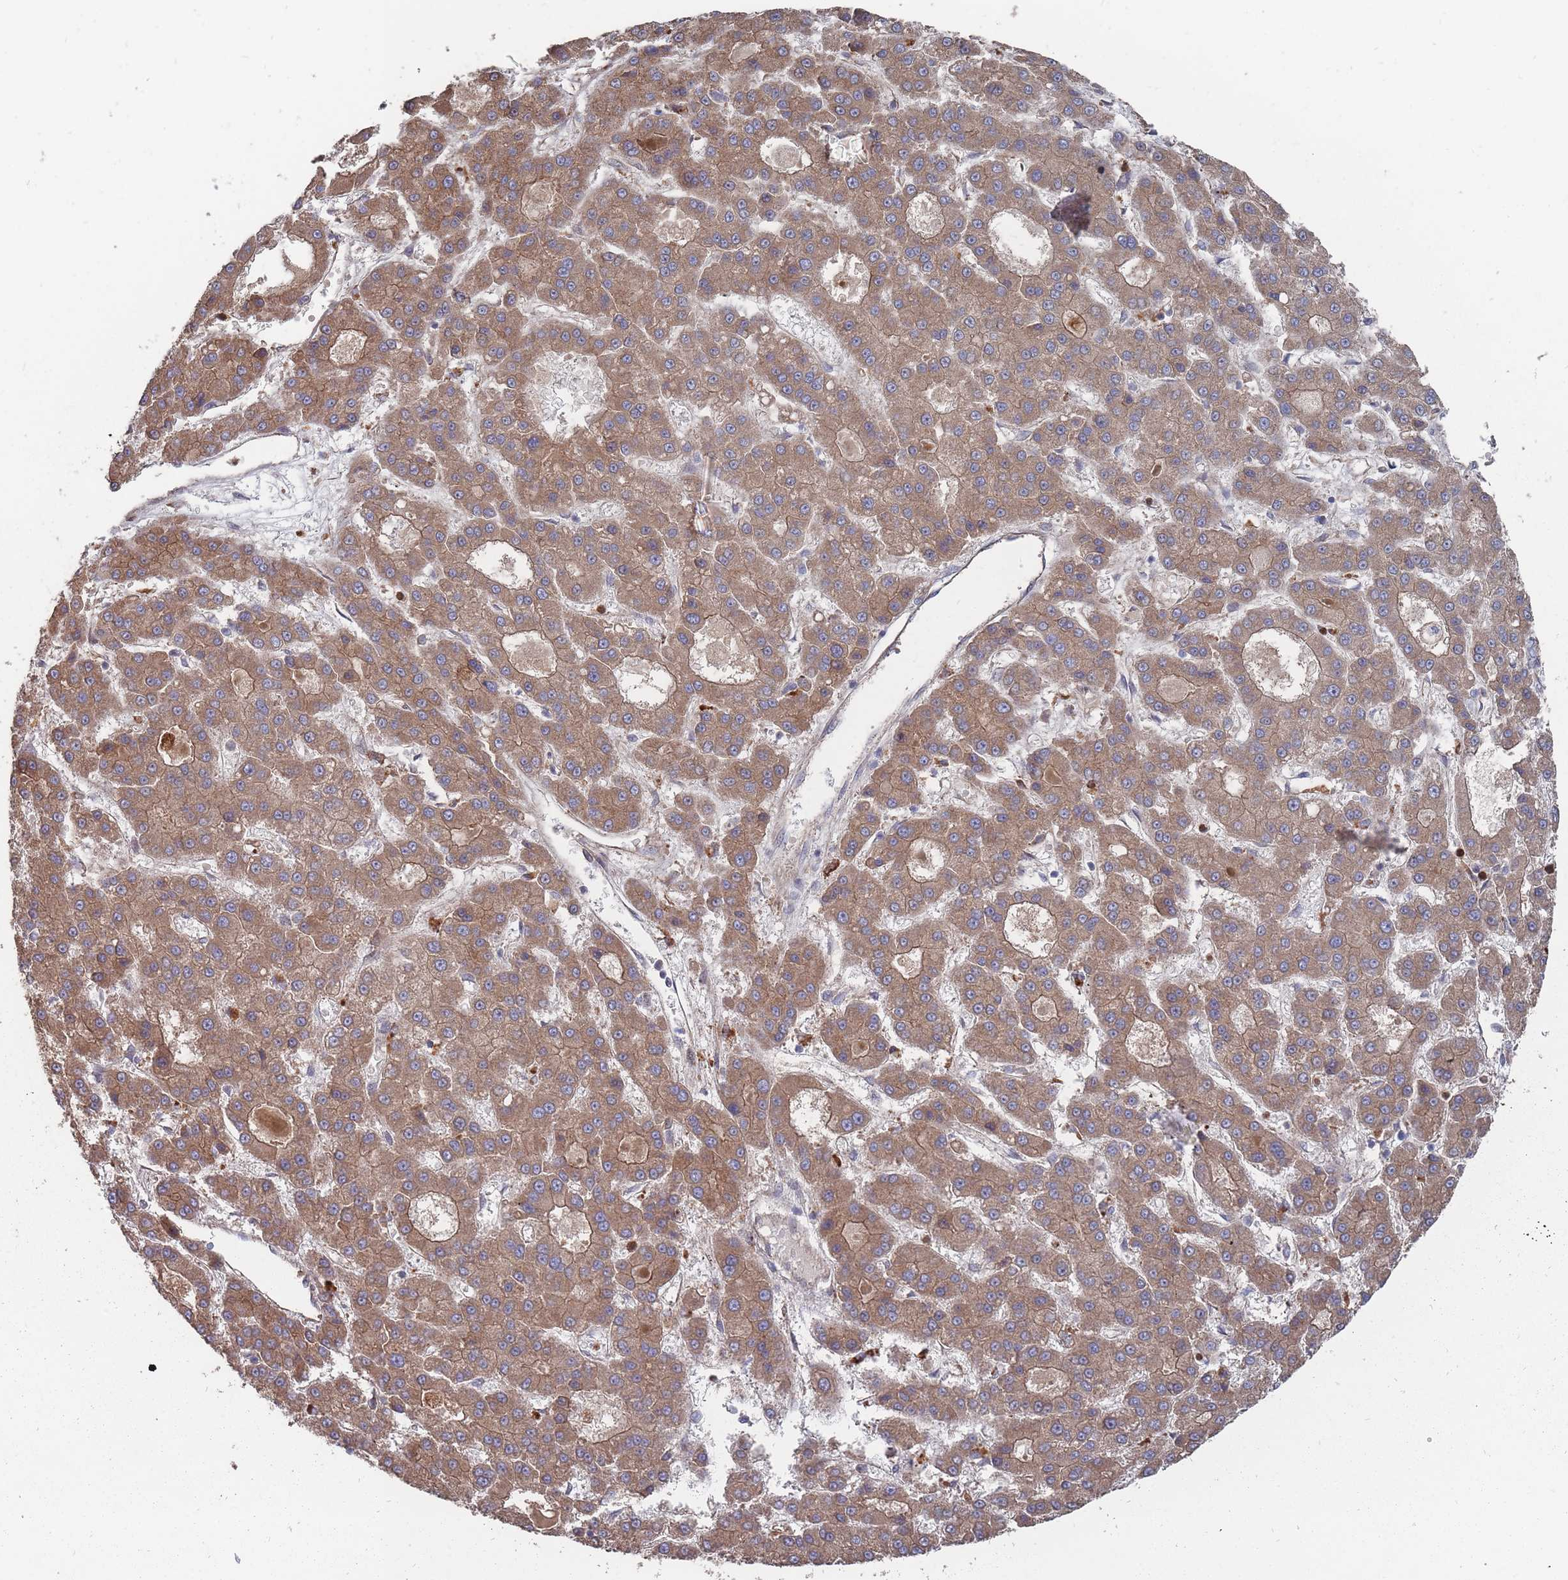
{"staining": {"intensity": "moderate", "quantity": ">75%", "location": "cytoplasmic/membranous"}, "tissue": "liver cancer", "cell_type": "Tumor cells", "image_type": "cancer", "snomed": [{"axis": "morphology", "description": "Carcinoma, Hepatocellular, NOS"}, {"axis": "topography", "description": "Liver"}], "caption": "Moderate cytoplasmic/membranous staining for a protein is appreciated in about >75% of tumor cells of hepatocellular carcinoma (liver) using immunohistochemistry.", "gene": "THSD7B", "patient": {"sex": "male", "age": 70}}